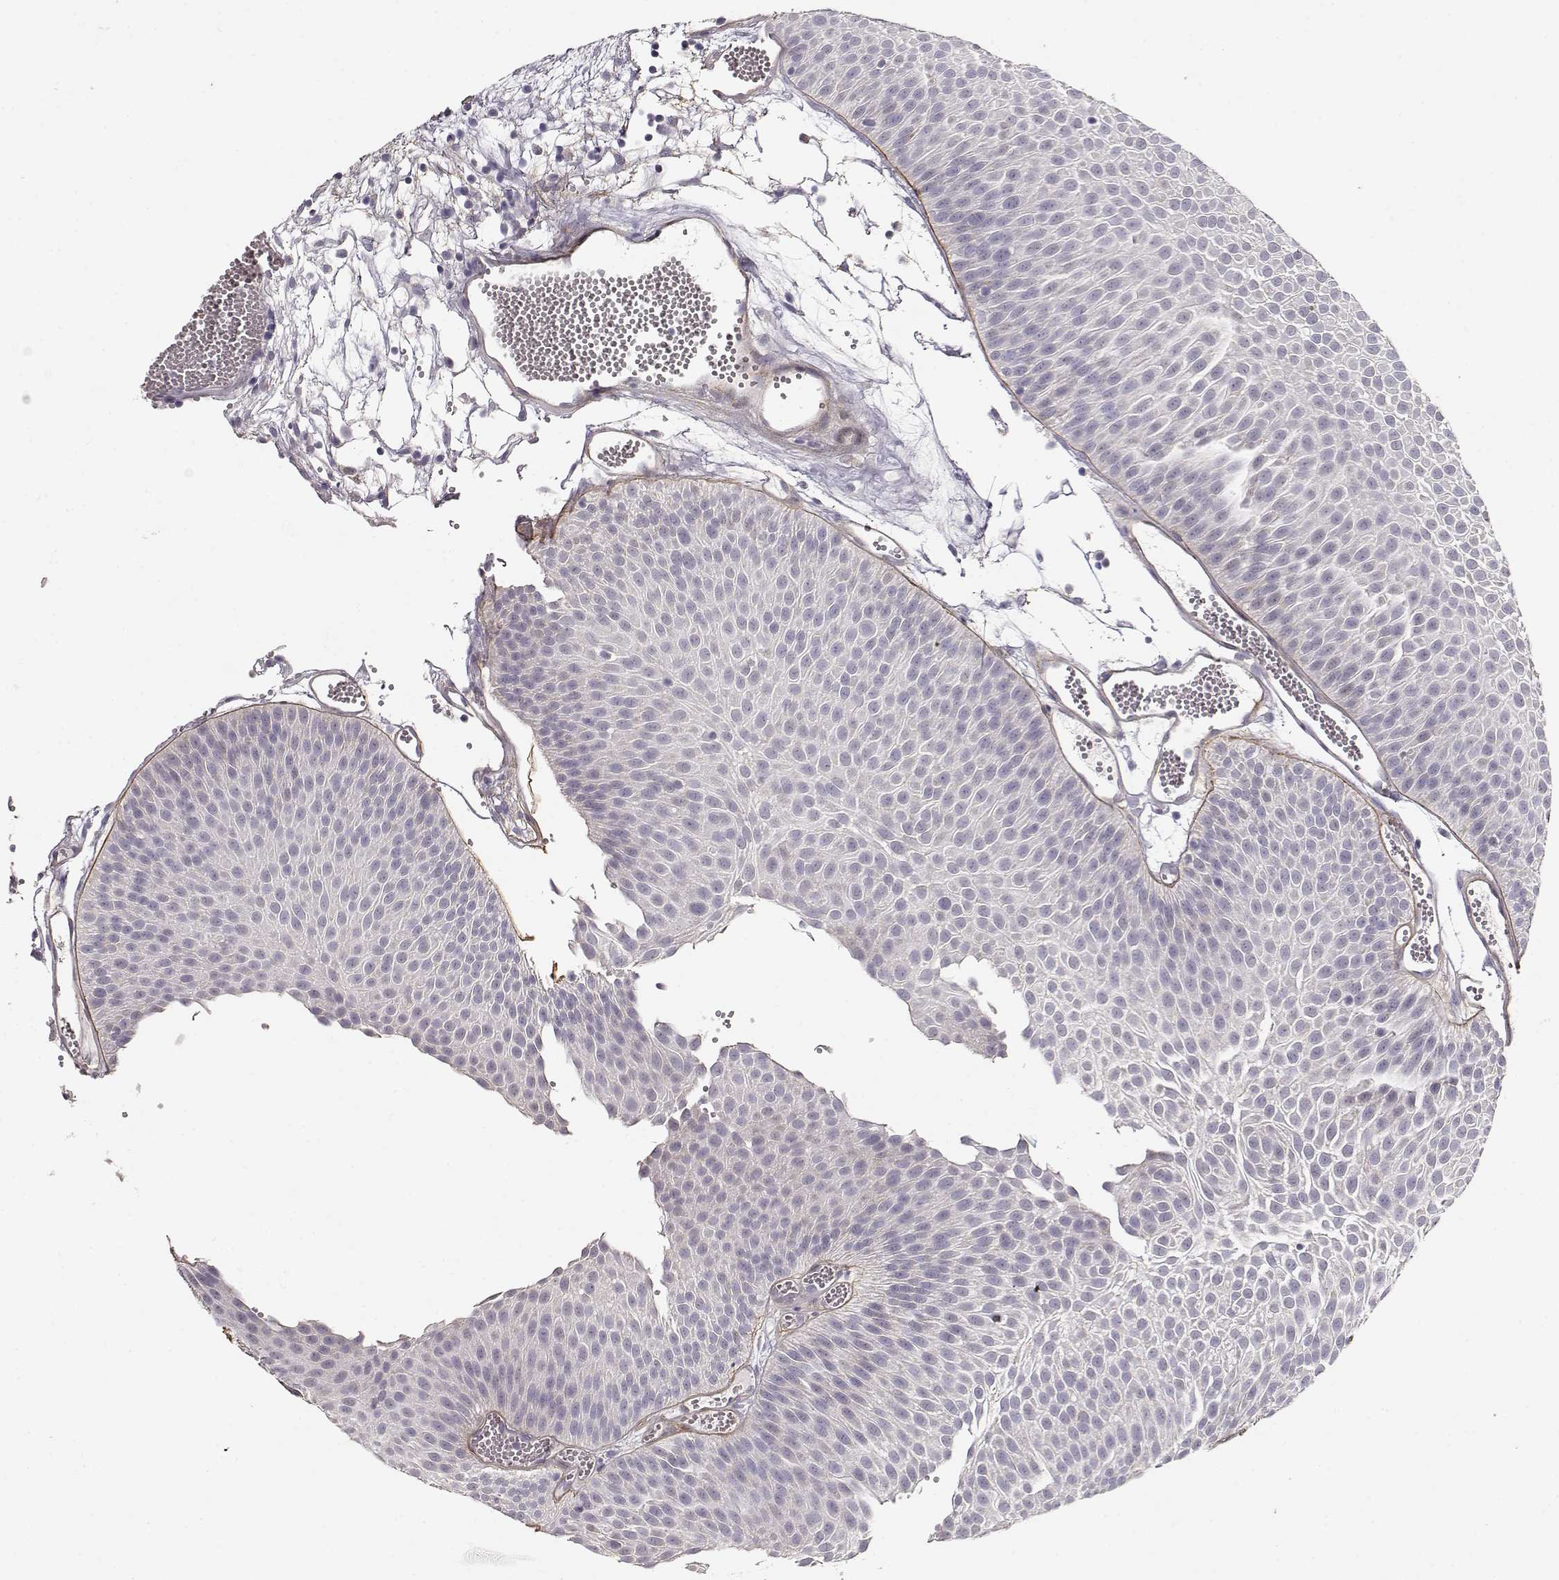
{"staining": {"intensity": "negative", "quantity": "none", "location": "none"}, "tissue": "urothelial cancer", "cell_type": "Tumor cells", "image_type": "cancer", "snomed": [{"axis": "morphology", "description": "Urothelial carcinoma, Low grade"}, {"axis": "topography", "description": "Urinary bladder"}], "caption": "This is an IHC photomicrograph of human urothelial cancer. There is no staining in tumor cells.", "gene": "LAMA5", "patient": {"sex": "male", "age": 52}}